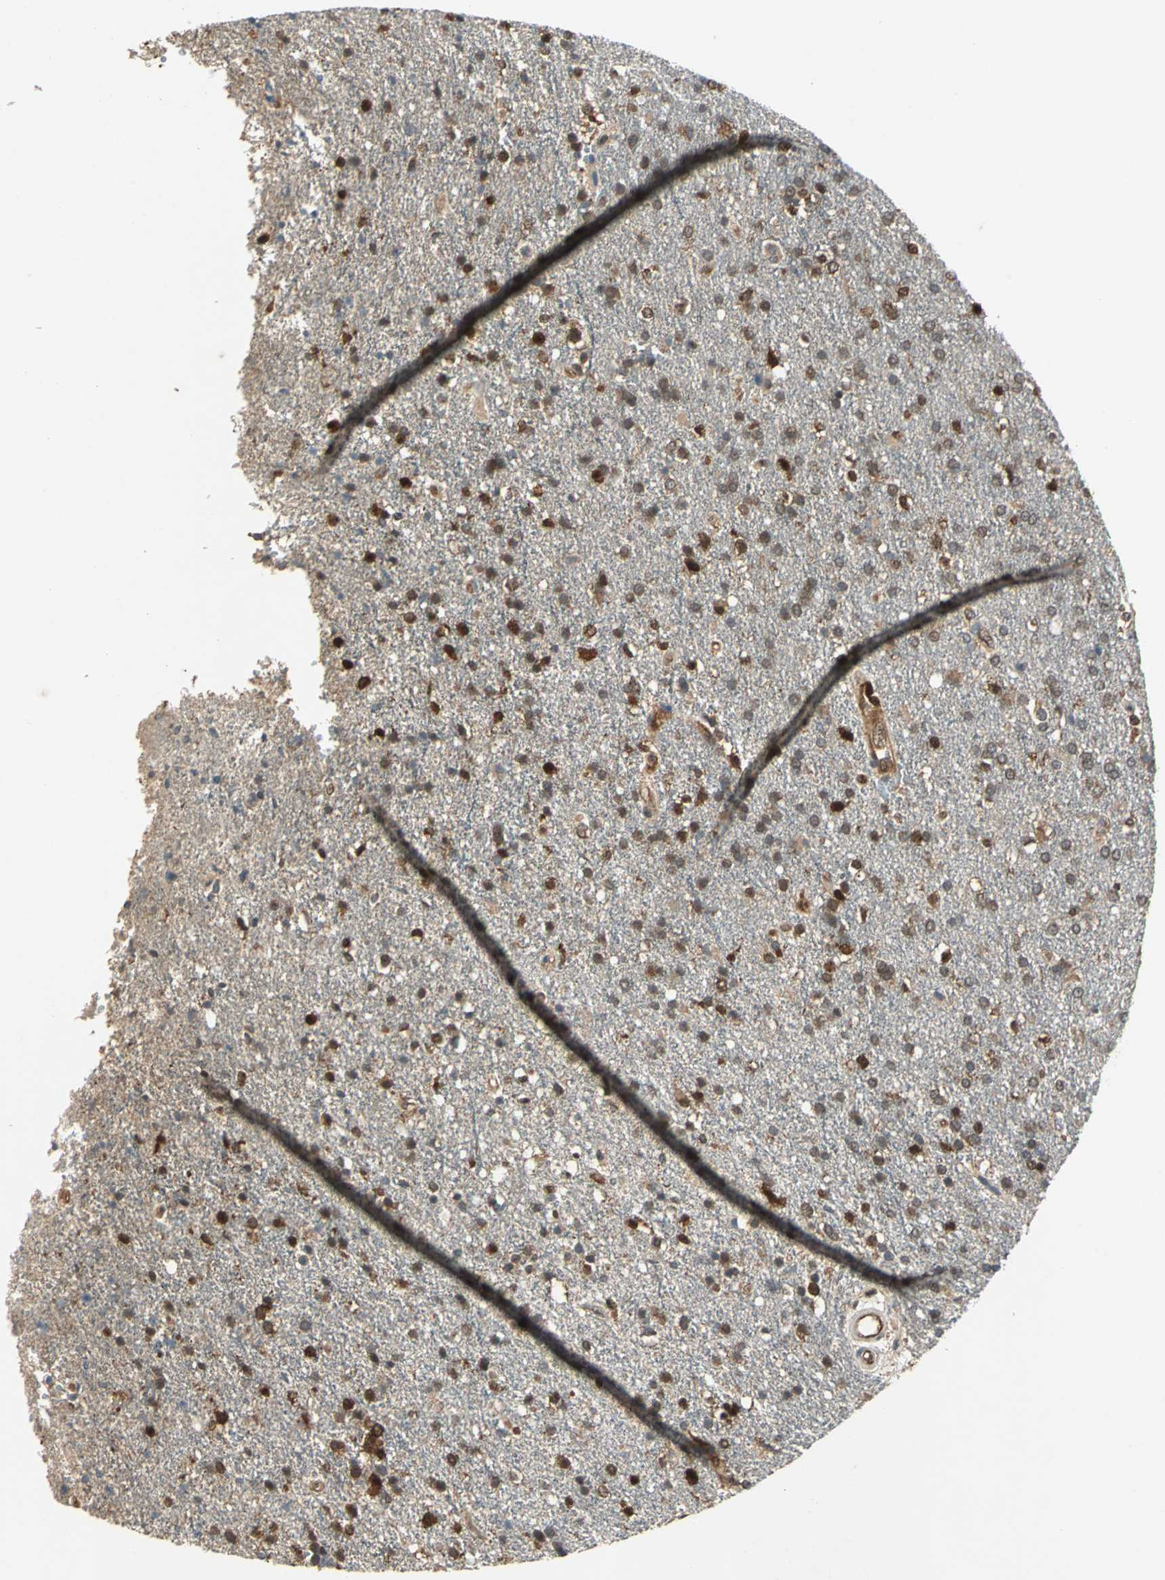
{"staining": {"intensity": "moderate", "quantity": ">75%", "location": "cytoplasmic/membranous,nuclear"}, "tissue": "glioma", "cell_type": "Tumor cells", "image_type": "cancer", "snomed": [{"axis": "morphology", "description": "Glioma, malignant, High grade"}, {"axis": "topography", "description": "Brain"}], "caption": "The micrograph demonstrates immunohistochemical staining of malignant high-grade glioma. There is moderate cytoplasmic/membranous and nuclear expression is present in about >75% of tumor cells.", "gene": "RRM2B", "patient": {"sex": "male", "age": 33}}